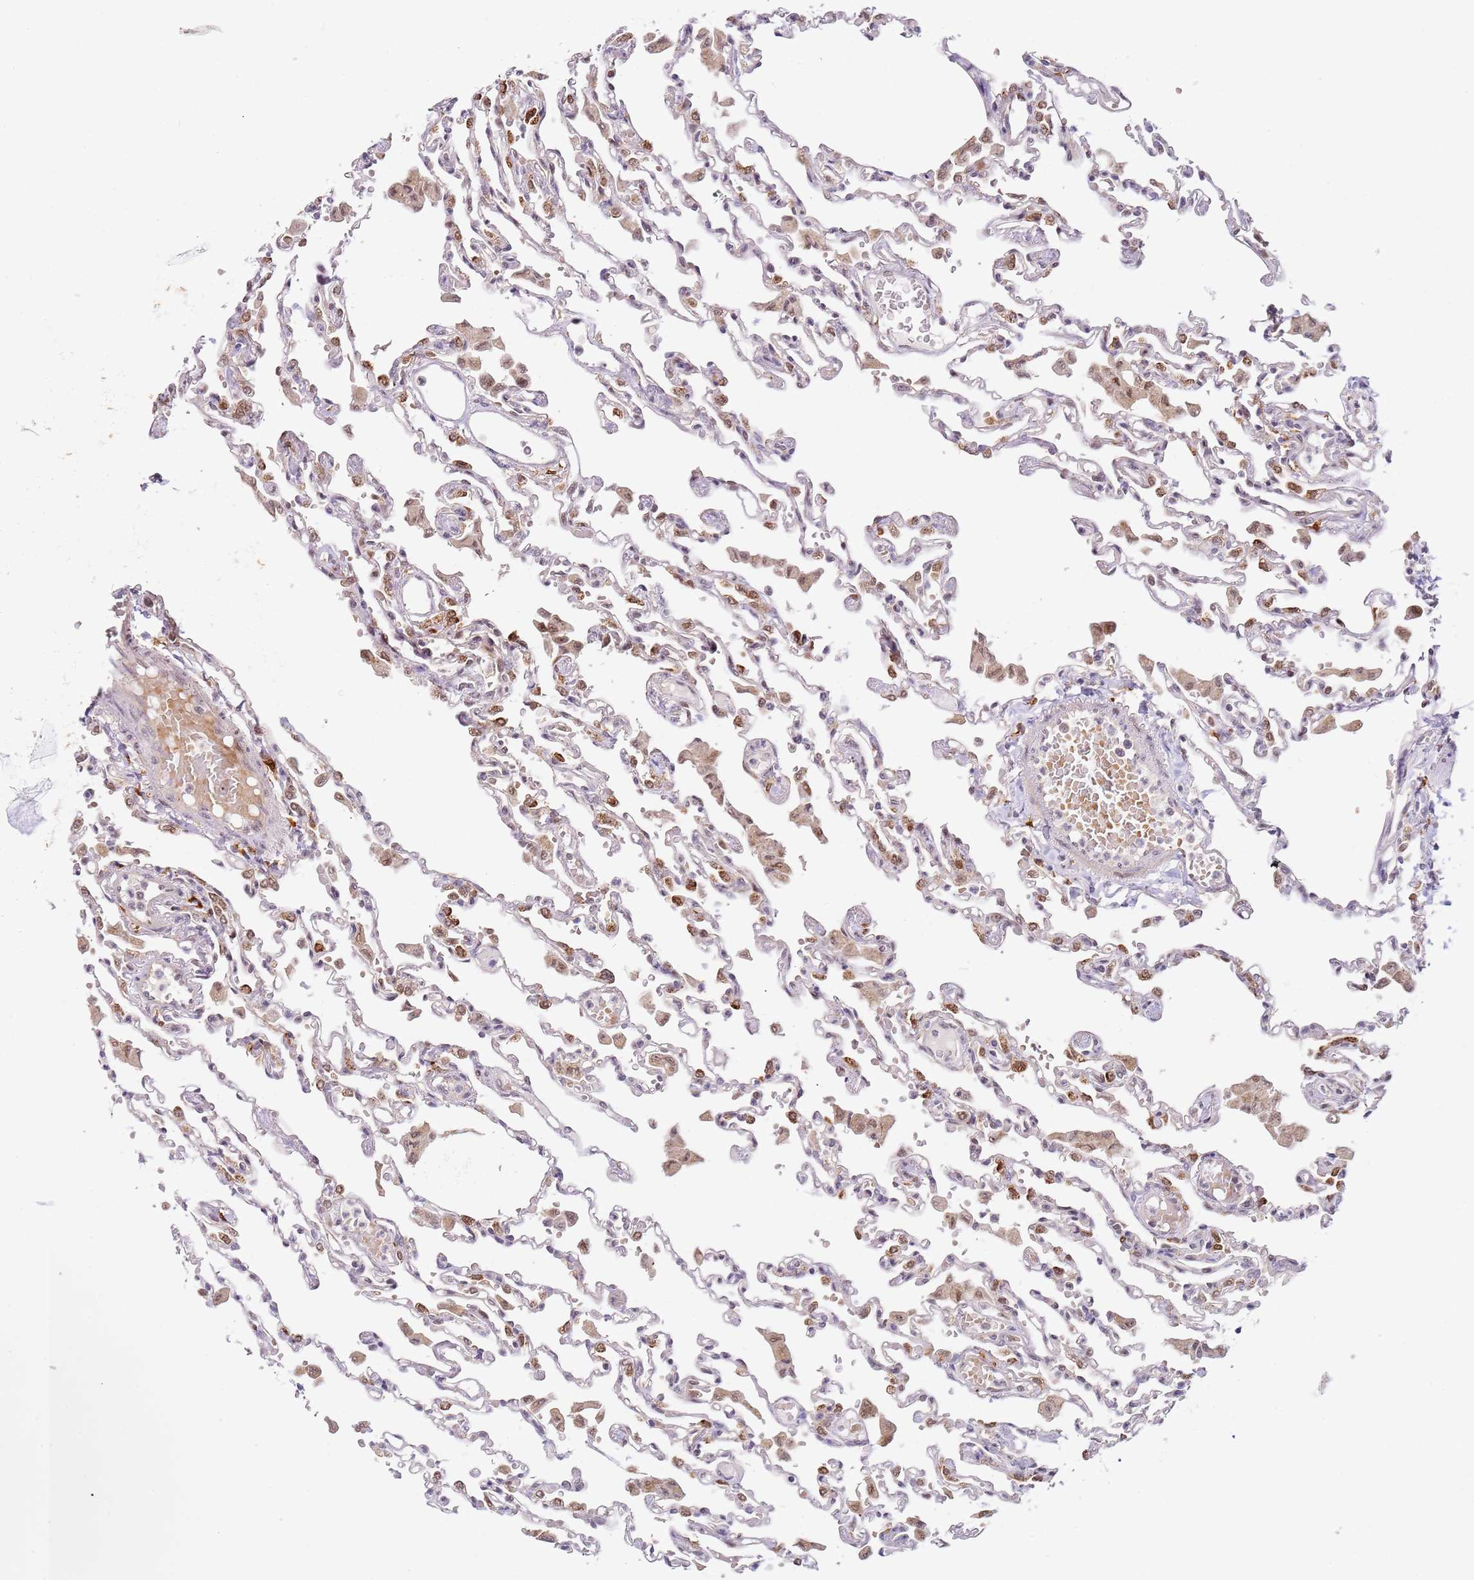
{"staining": {"intensity": "moderate", "quantity": "<25%", "location": "nuclear"}, "tissue": "lung", "cell_type": "Alveolar cells", "image_type": "normal", "snomed": [{"axis": "morphology", "description": "Normal tissue, NOS"}, {"axis": "topography", "description": "Bronchus"}, {"axis": "topography", "description": "Lung"}], "caption": "IHC micrograph of unremarkable lung: human lung stained using IHC displays low levels of moderate protein expression localized specifically in the nuclear of alveolar cells, appearing as a nuclear brown color.", "gene": "LGALSL", "patient": {"sex": "female", "age": 49}}